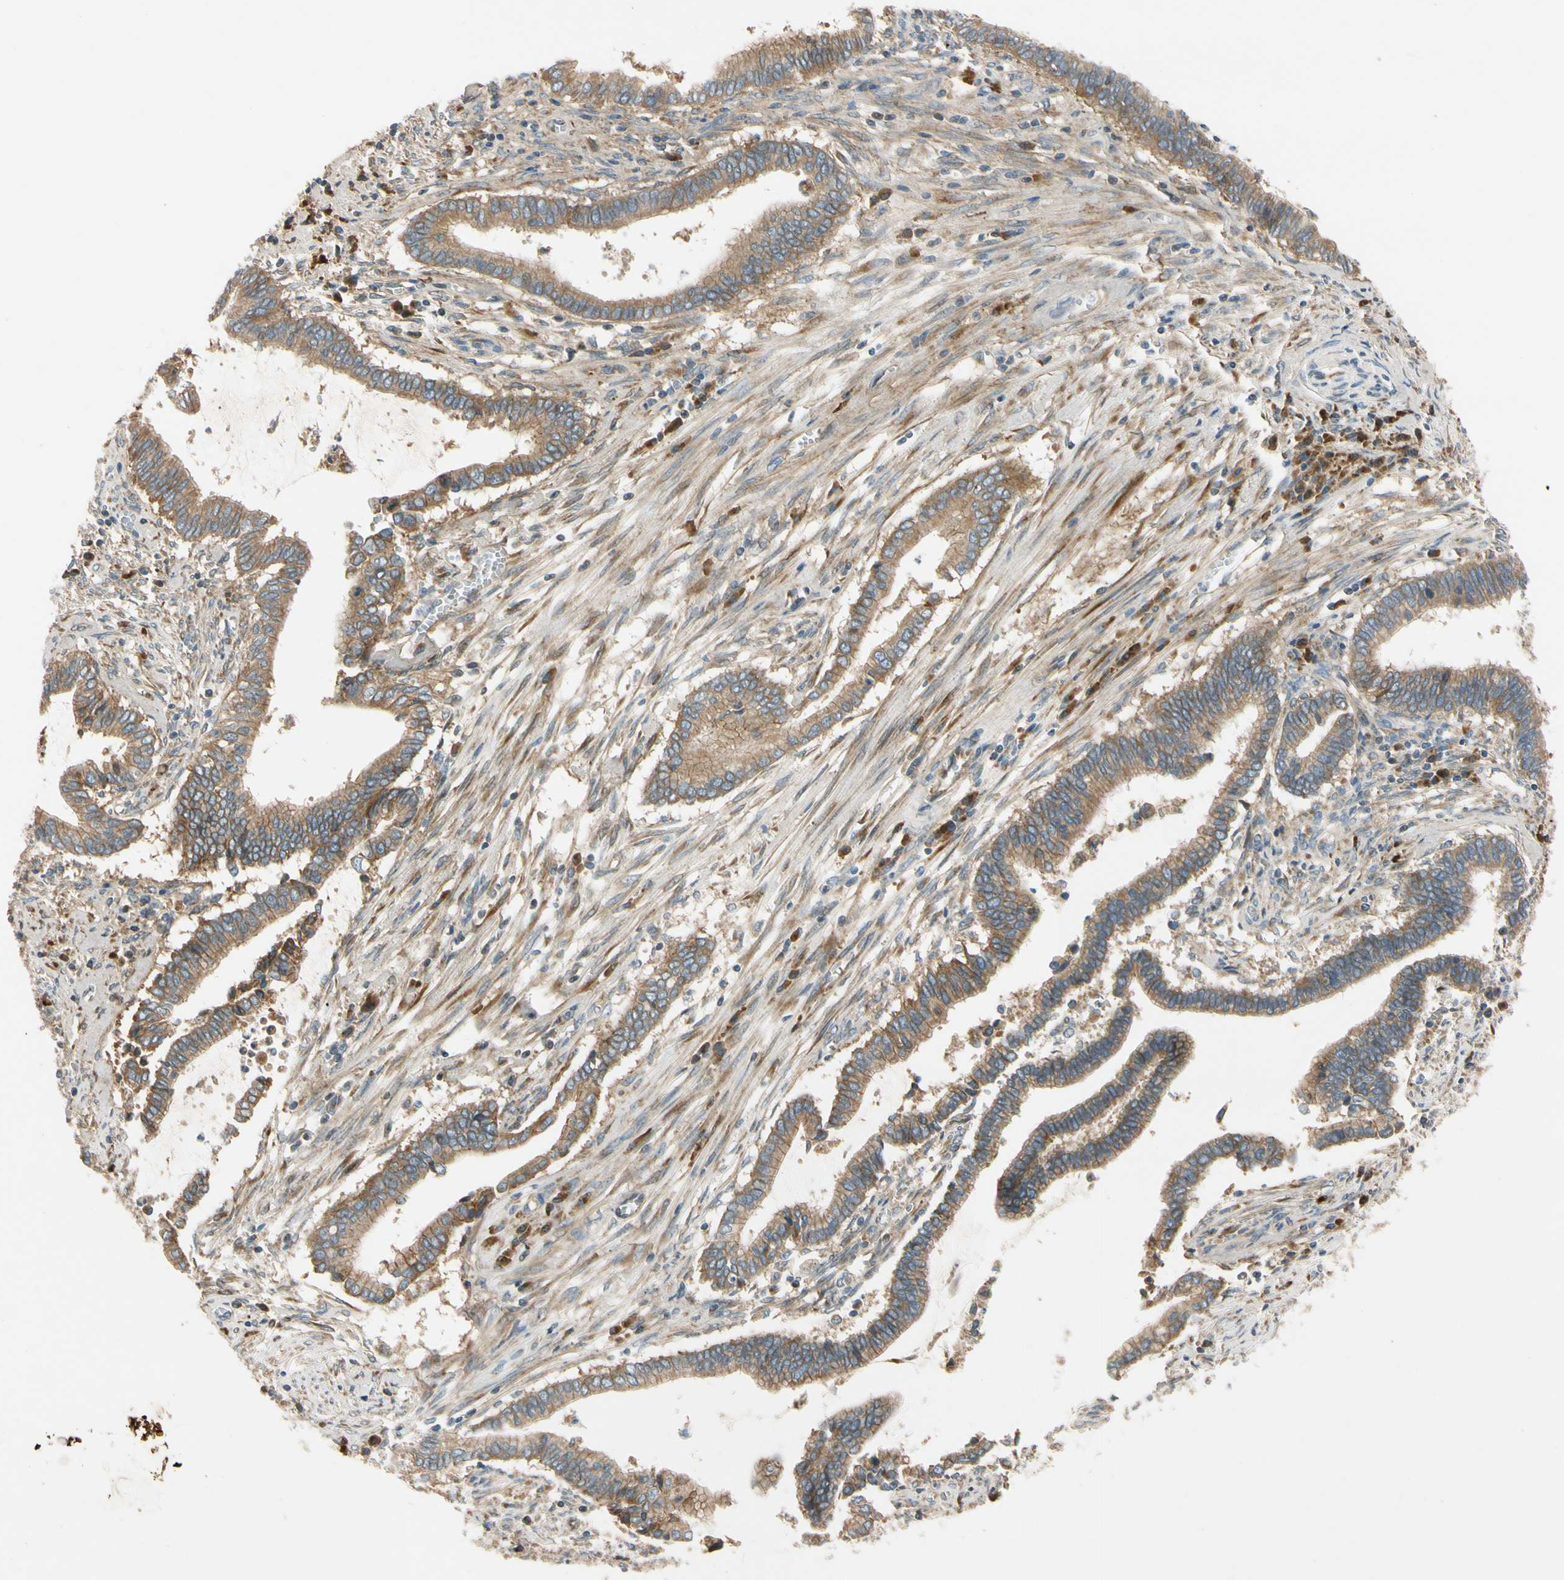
{"staining": {"intensity": "moderate", "quantity": ">75%", "location": "cytoplasmic/membranous"}, "tissue": "cervical cancer", "cell_type": "Tumor cells", "image_type": "cancer", "snomed": [{"axis": "morphology", "description": "Adenocarcinoma, NOS"}, {"axis": "topography", "description": "Cervix"}], "caption": "Immunohistochemistry of human adenocarcinoma (cervical) shows medium levels of moderate cytoplasmic/membranous positivity in about >75% of tumor cells.", "gene": "MST1R", "patient": {"sex": "female", "age": 44}}